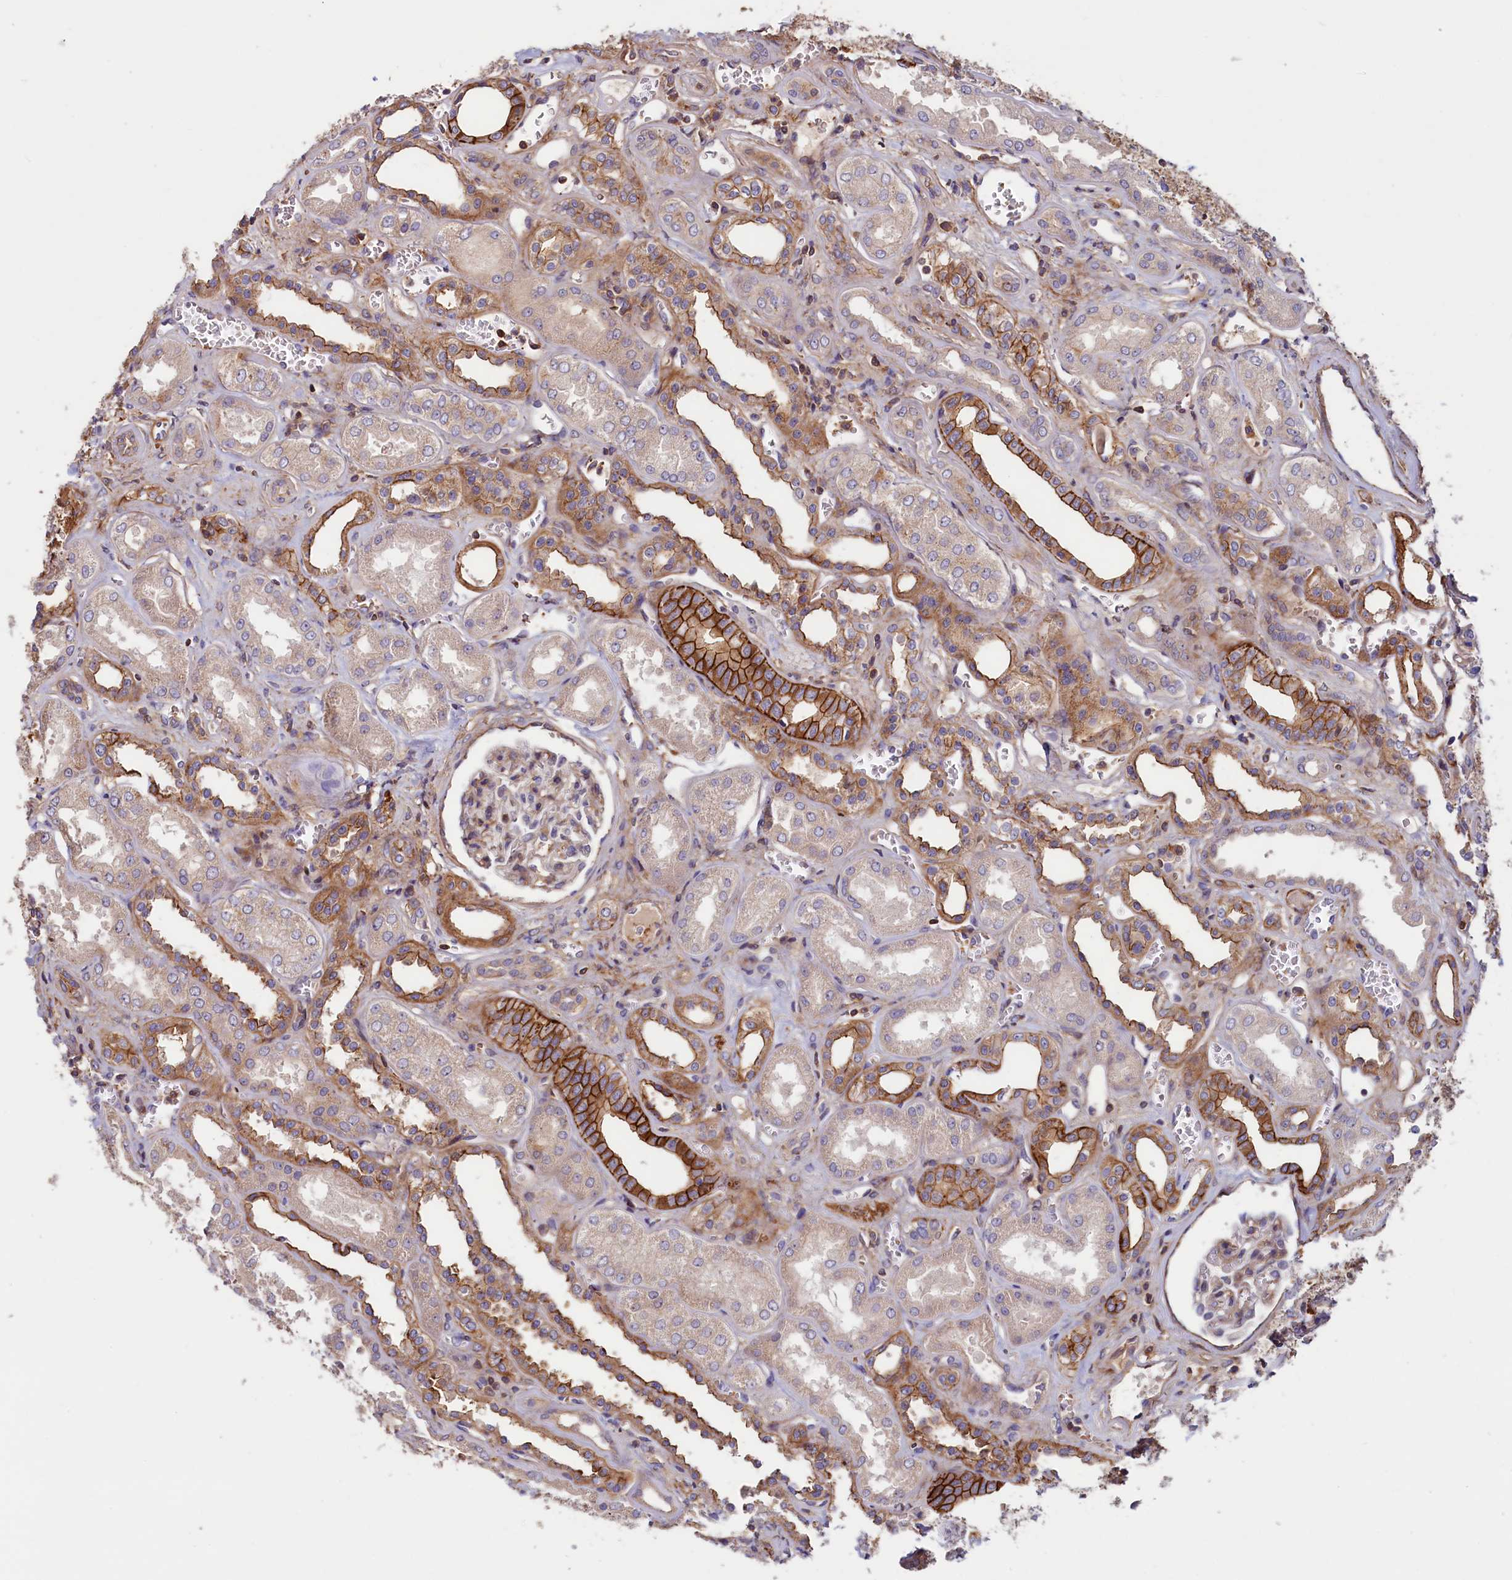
{"staining": {"intensity": "weak", "quantity": "25%-75%", "location": "cytoplasmic/membranous"}, "tissue": "kidney", "cell_type": "Cells in glomeruli", "image_type": "normal", "snomed": [{"axis": "morphology", "description": "Normal tissue, NOS"}, {"axis": "morphology", "description": "Adenocarcinoma, NOS"}, {"axis": "topography", "description": "Kidney"}], "caption": "An immunohistochemistry (IHC) photomicrograph of benign tissue is shown. Protein staining in brown highlights weak cytoplasmic/membranous positivity in kidney within cells in glomeruli. (Brightfield microscopy of DAB IHC at high magnification).", "gene": "DUOXA1", "patient": {"sex": "female", "age": 68}}